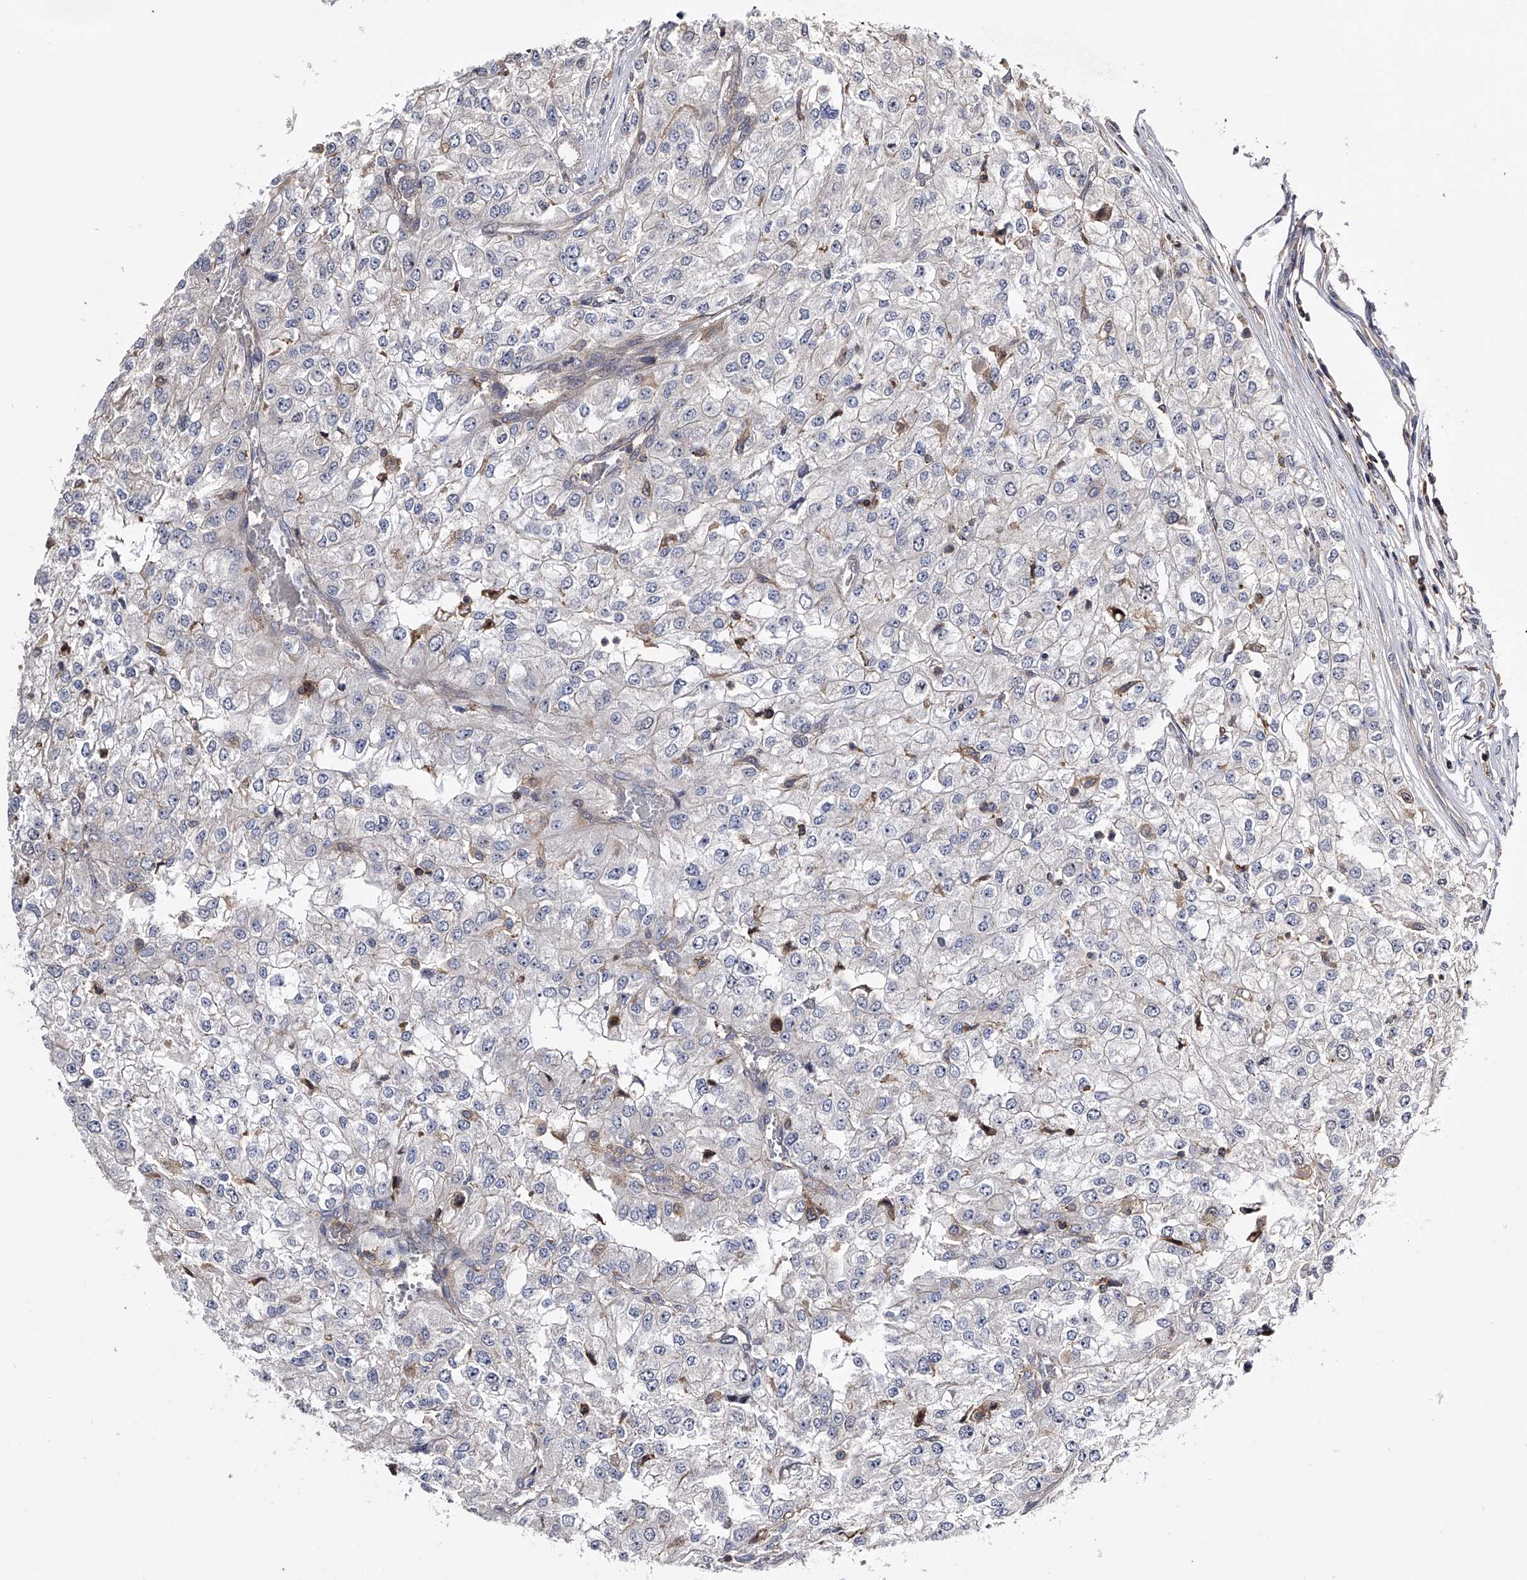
{"staining": {"intensity": "negative", "quantity": "none", "location": "none"}, "tissue": "renal cancer", "cell_type": "Tumor cells", "image_type": "cancer", "snomed": [{"axis": "morphology", "description": "Adenocarcinoma, NOS"}, {"axis": "topography", "description": "Kidney"}], "caption": "An immunohistochemistry photomicrograph of renal cancer (adenocarcinoma) is shown. There is no staining in tumor cells of renal cancer (adenocarcinoma). (Immunohistochemistry, brightfield microscopy, high magnification).", "gene": "PAN3", "patient": {"sex": "female", "age": 54}}